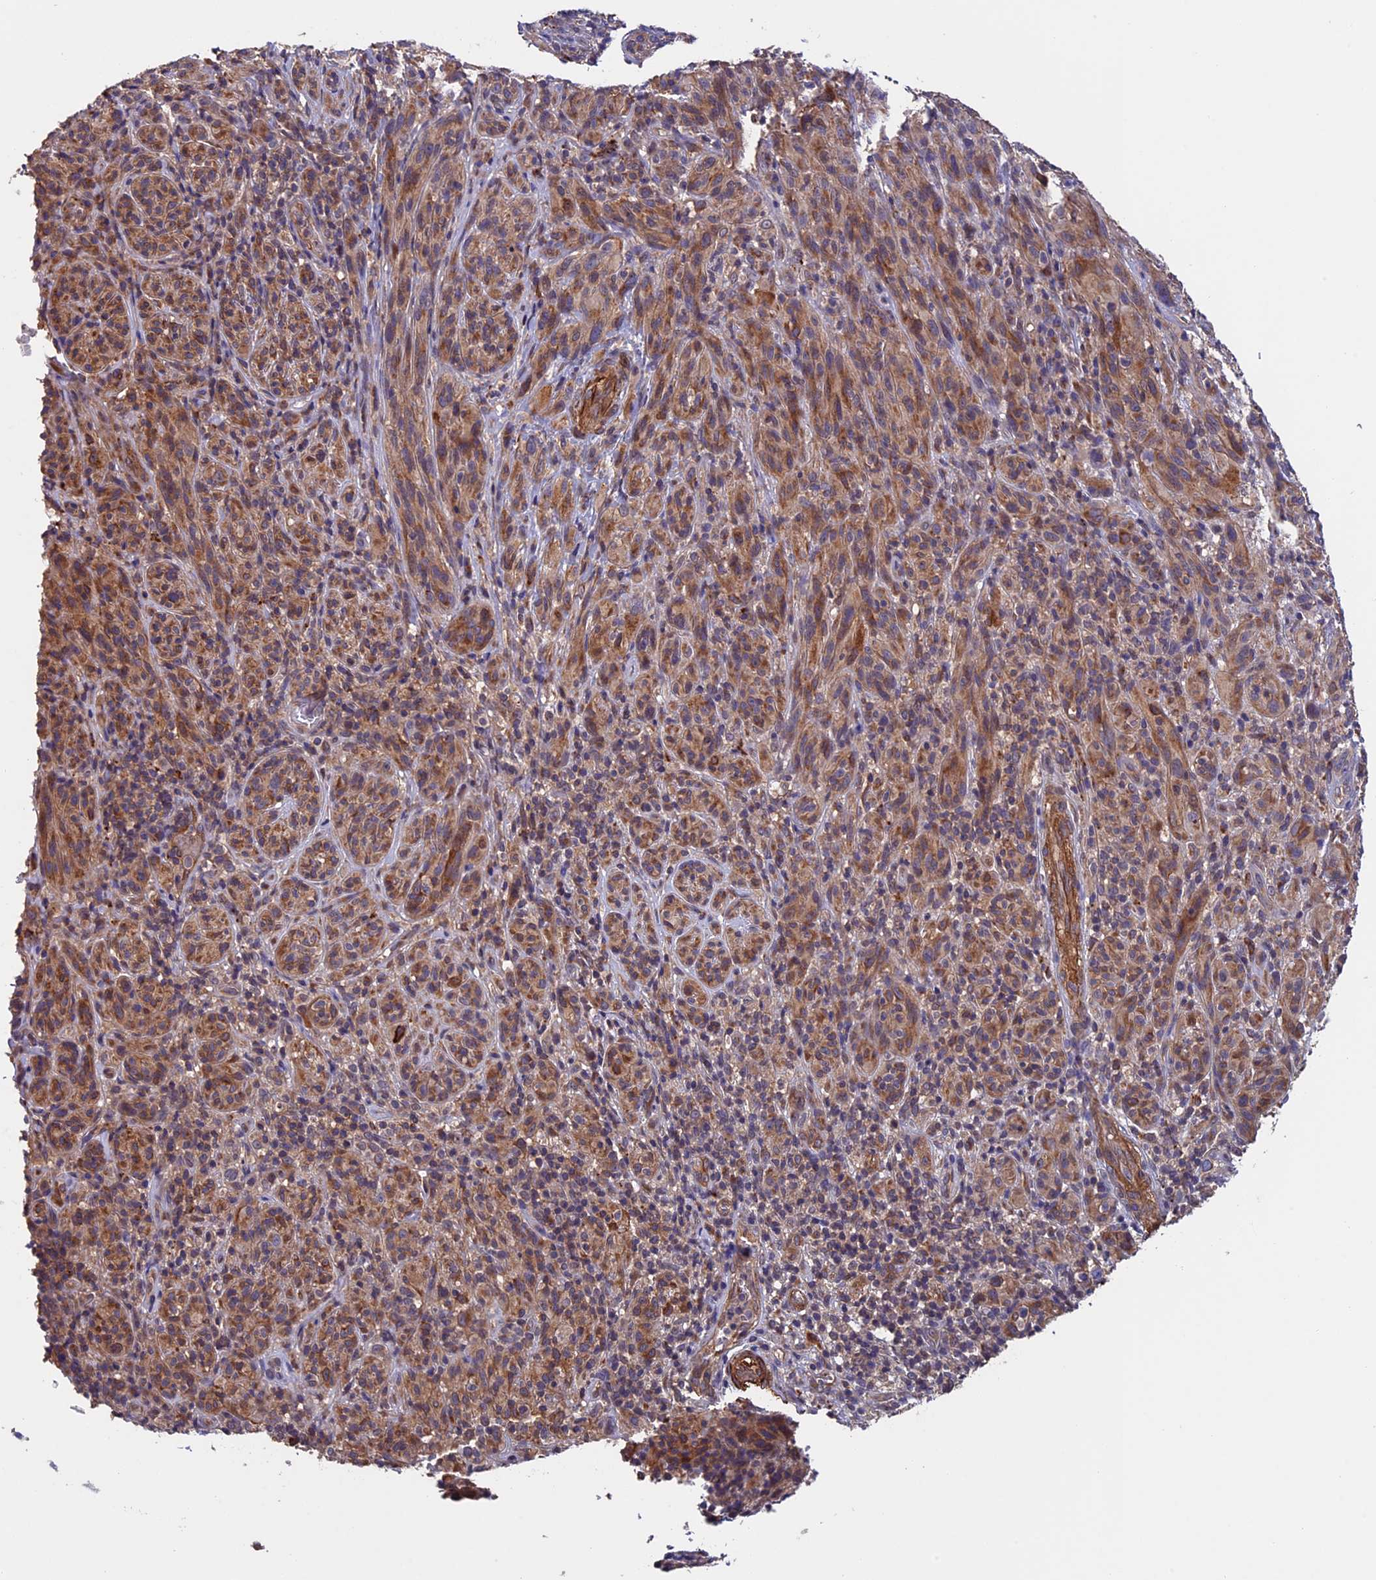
{"staining": {"intensity": "moderate", "quantity": ">75%", "location": "cytoplasmic/membranous"}, "tissue": "melanoma", "cell_type": "Tumor cells", "image_type": "cancer", "snomed": [{"axis": "morphology", "description": "Malignant melanoma, NOS"}, {"axis": "topography", "description": "Skin of head"}], "caption": "Immunohistochemistry (DAB (3,3'-diaminobenzidine)) staining of malignant melanoma displays moderate cytoplasmic/membranous protein staining in approximately >75% of tumor cells.", "gene": "SLC9A5", "patient": {"sex": "male", "age": 96}}